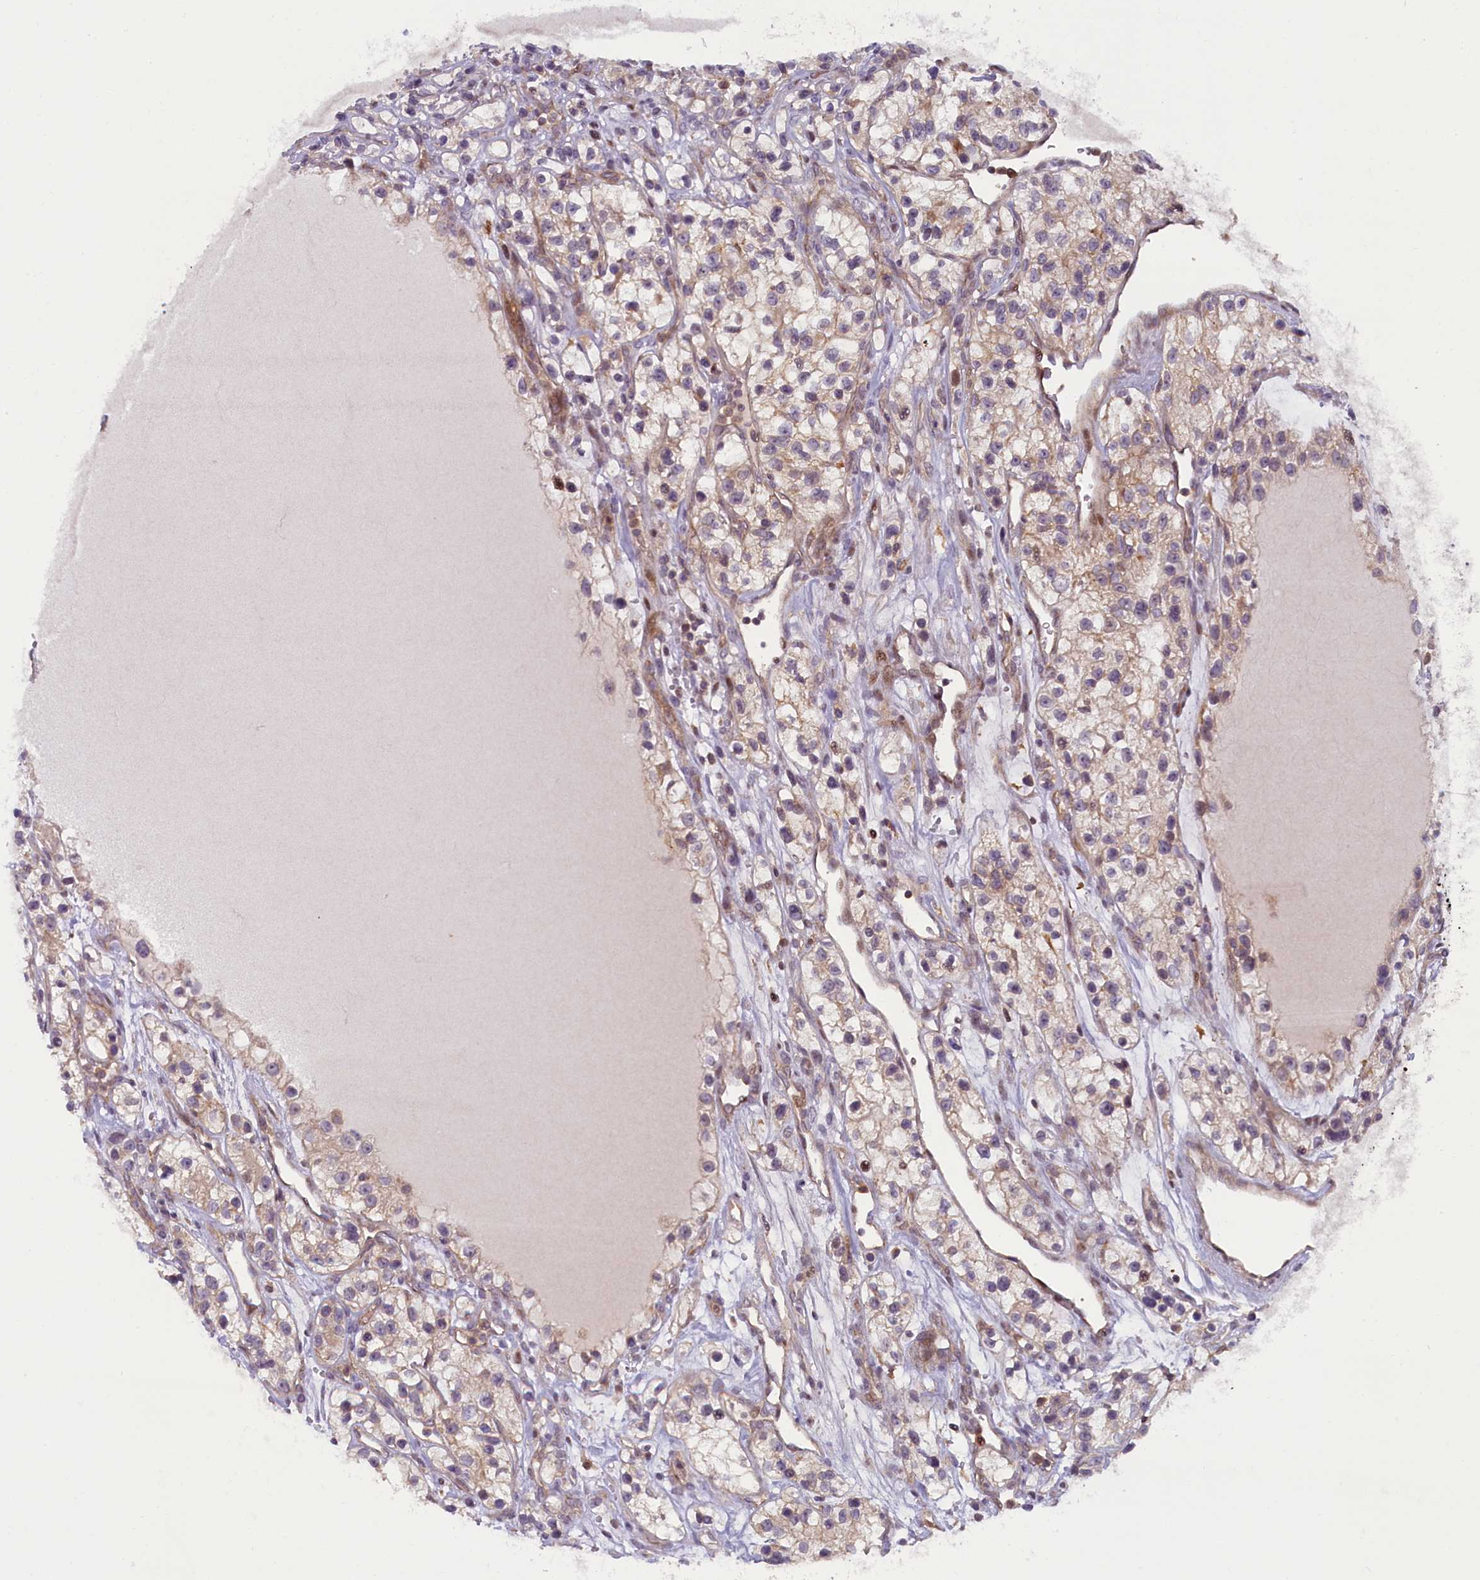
{"staining": {"intensity": "weak", "quantity": ">75%", "location": "cytoplasmic/membranous"}, "tissue": "renal cancer", "cell_type": "Tumor cells", "image_type": "cancer", "snomed": [{"axis": "morphology", "description": "Adenocarcinoma, NOS"}, {"axis": "topography", "description": "Kidney"}], "caption": "Weak cytoplasmic/membranous positivity is appreciated in about >75% of tumor cells in renal adenocarcinoma. The staining is performed using DAB brown chromogen to label protein expression. The nuclei are counter-stained blue using hematoxylin.", "gene": "CCL23", "patient": {"sex": "female", "age": 57}}